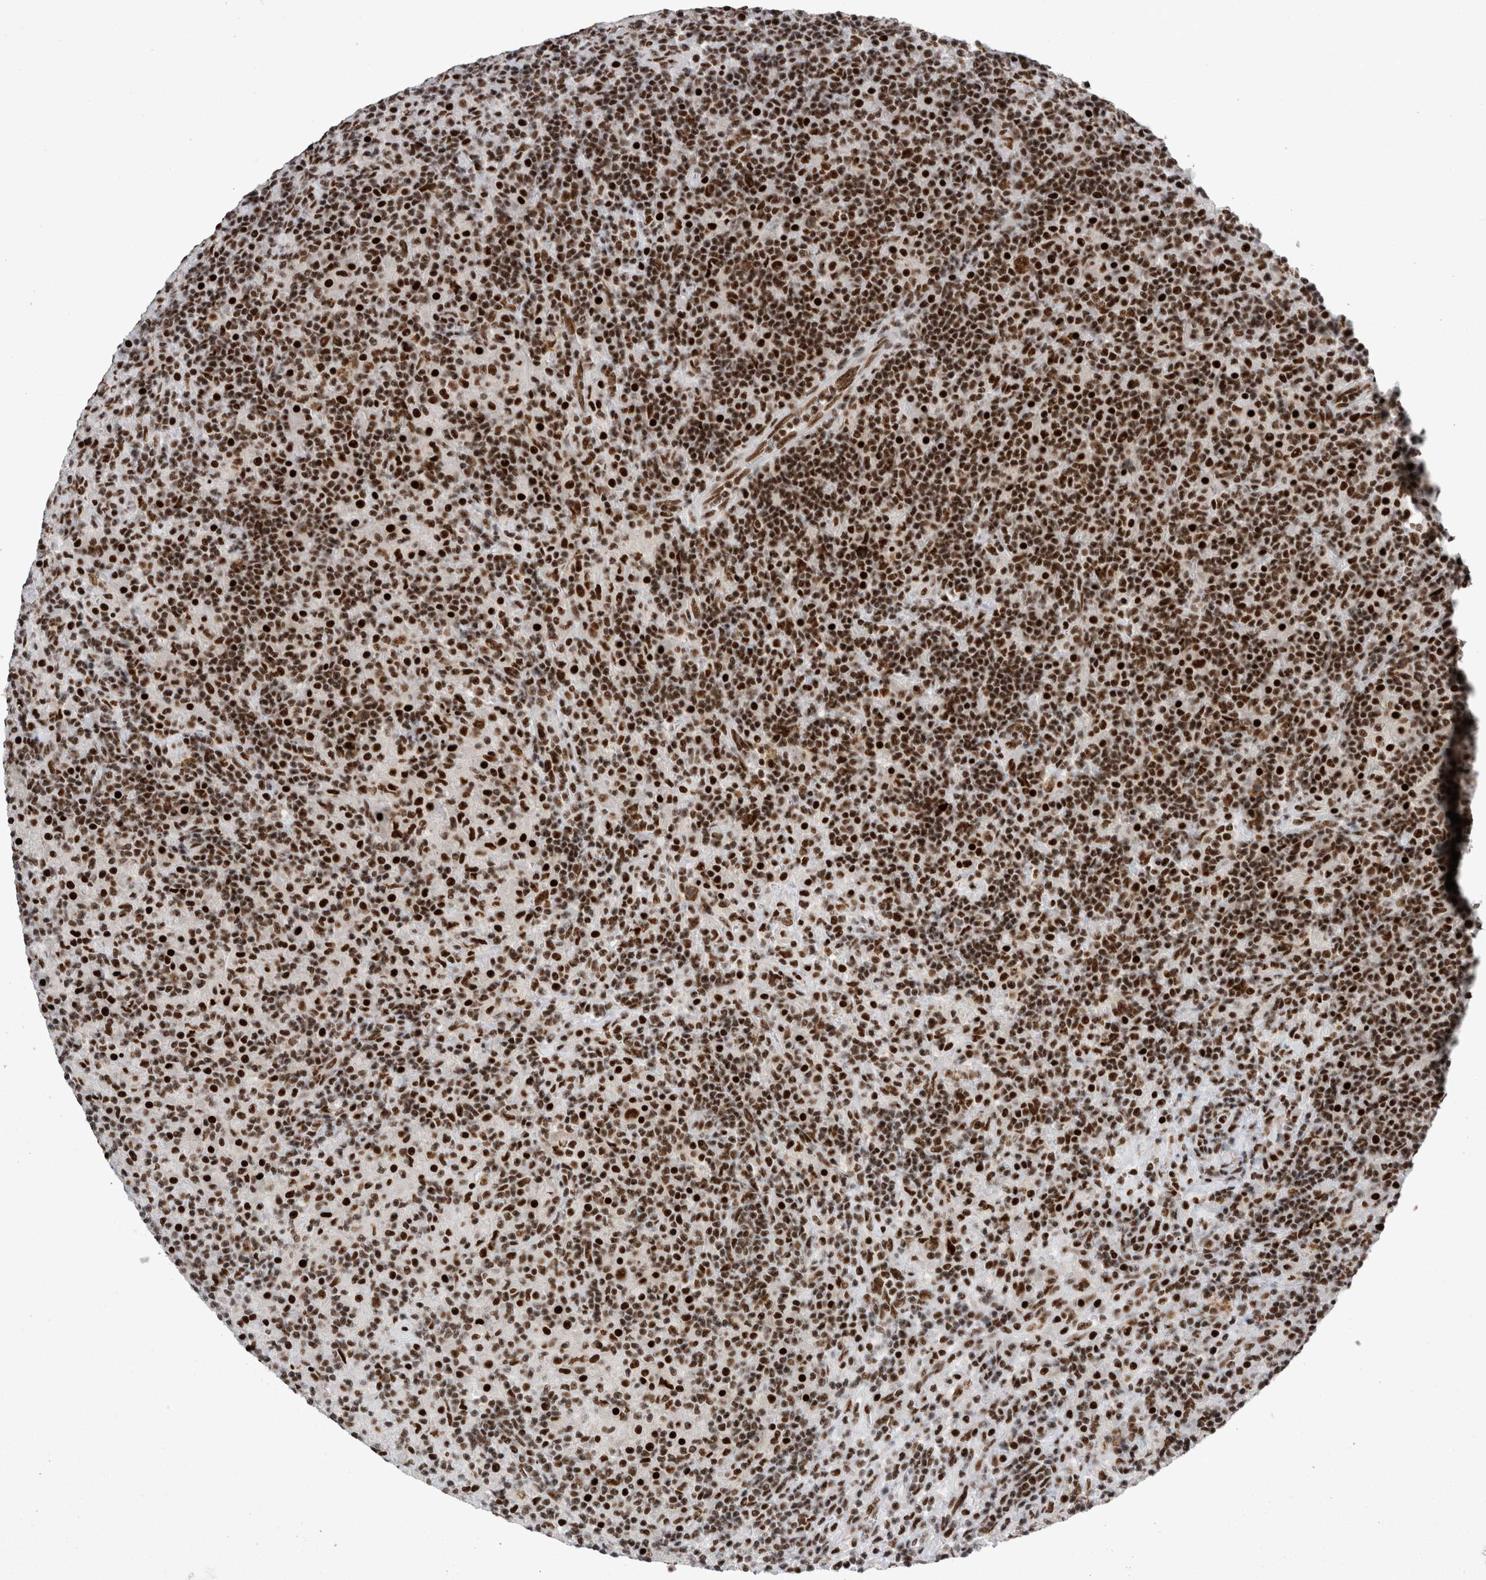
{"staining": {"intensity": "strong", "quantity": ">75%", "location": "cytoplasmic/membranous,nuclear"}, "tissue": "lymphoma", "cell_type": "Tumor cells", "image_type": "cancer", "snomed": [{"axis": "morphology", "description": "Hodgkin's disease, NOS"}, {"axis": "topography", "description": "Lymph node"}], "caption": "Strong cytoplasmic/membranous and nuclear staining is identified in about >75% of tumor cells in lymphoma. The protein of interest is stained brown, and the nuclei are stained in blue (DAB (3,3'-diaminobenzidine) IHC with brightfield microscopy, high magnification).", "gene": "SNRNP40", "patient": {"sex": "male", "age": 70}}